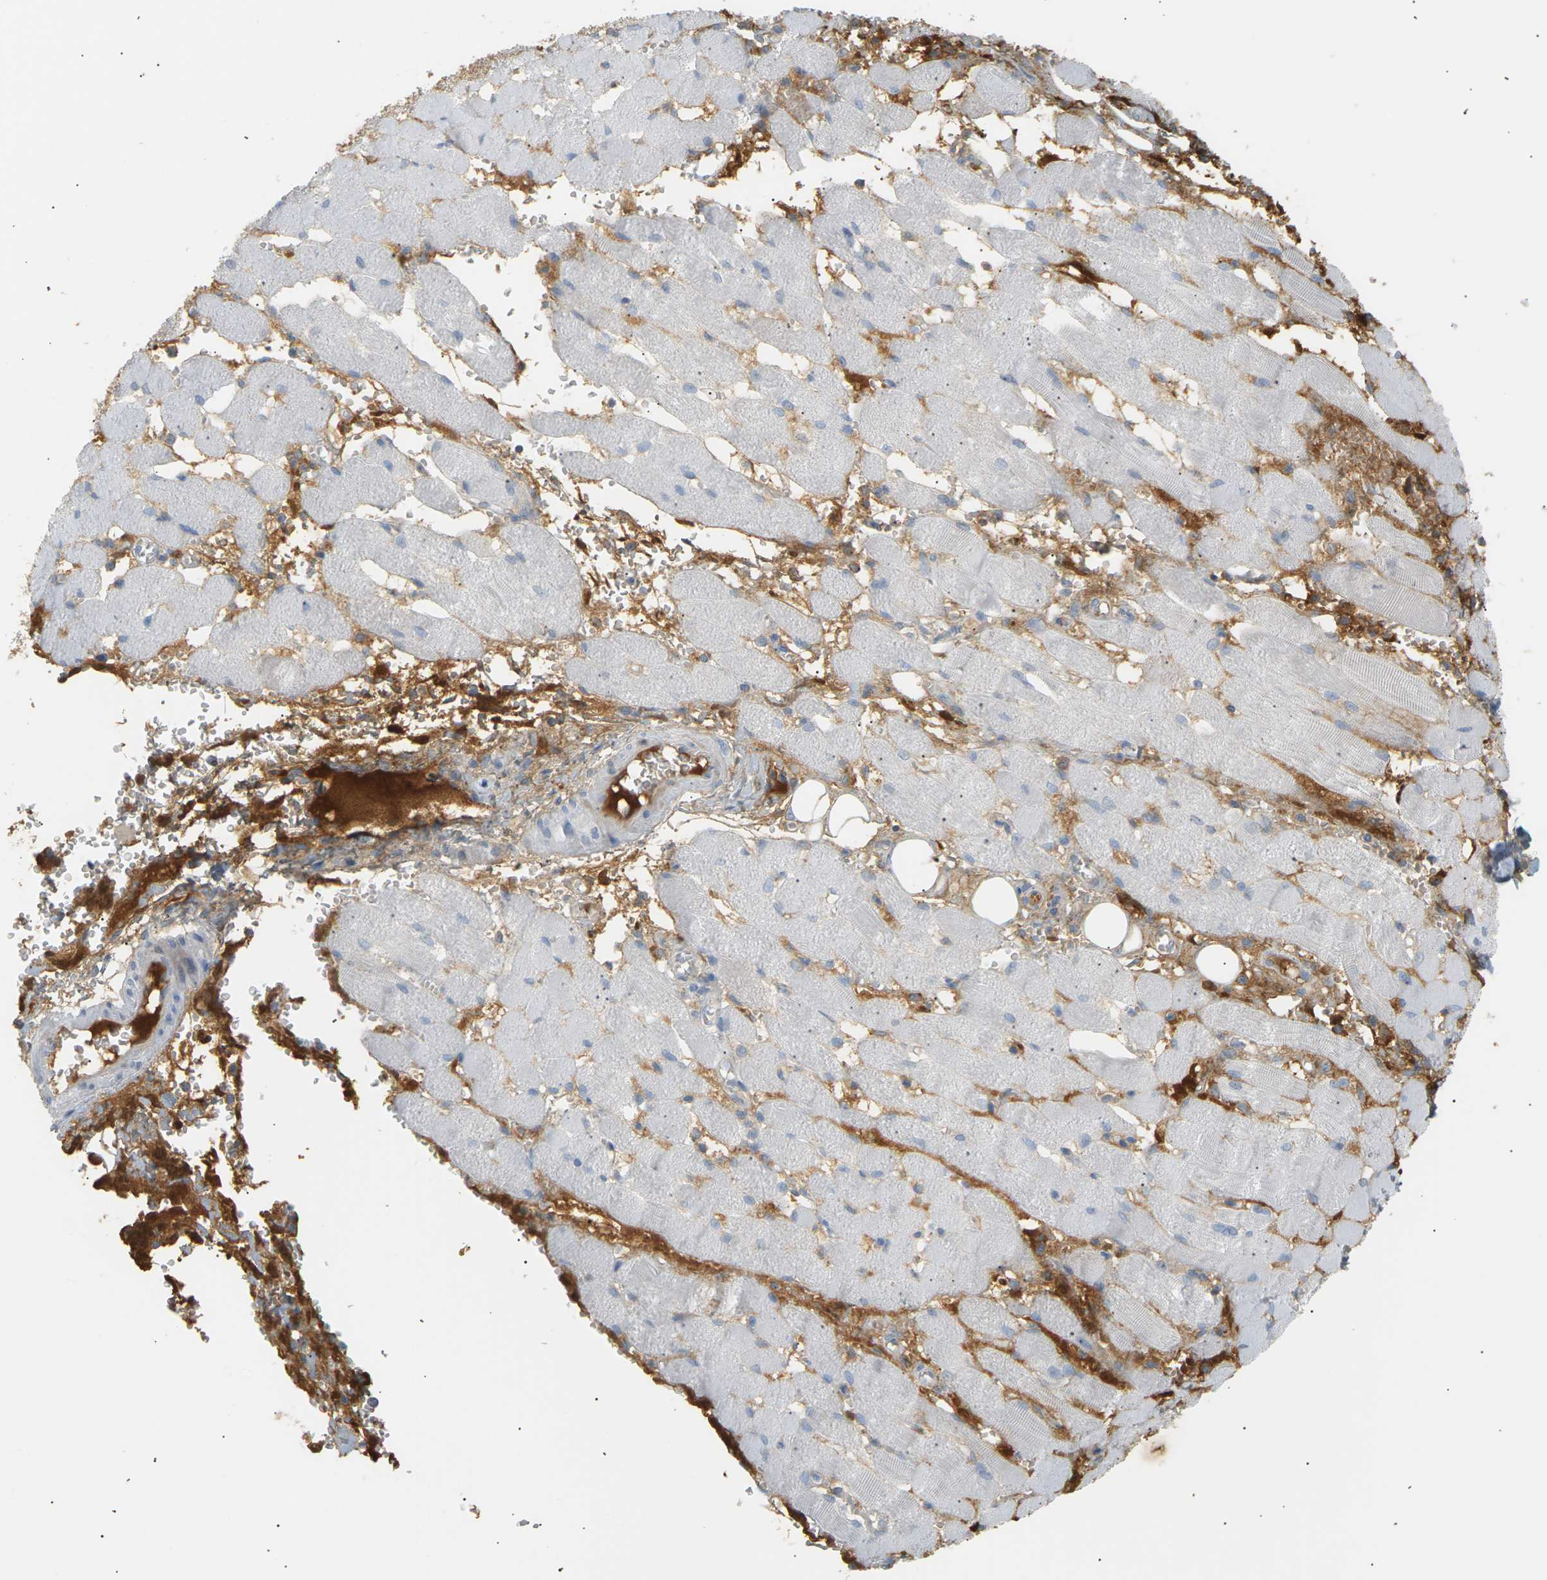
{"staining": {"intensity": "moderate", "quantity": ">75%", "location": "cytoplasmic/membranous"}, "tissue": "adipose tissue", "cell_type": "Adipocytes", "image_type": "normal", "snomed": [{"axis": "morphology", "description": "Squamous cell carcinoma, NOS"}, {"axis": "topography", "description": "Oral tissue"}, {"axis": "topography", "description": "Head-Neck"}], "caption": "This photomicrograph shows normal adipose tissue stained with immunohistochemistry (IHC) to label a protein in brown. The cytoplasmic/membranous of adipocytes show moderate positivity for the protein. Nuclei are counter-stained blue.", "gene": "IGLC3", "patient": {"sex": "female", "age": 50}}